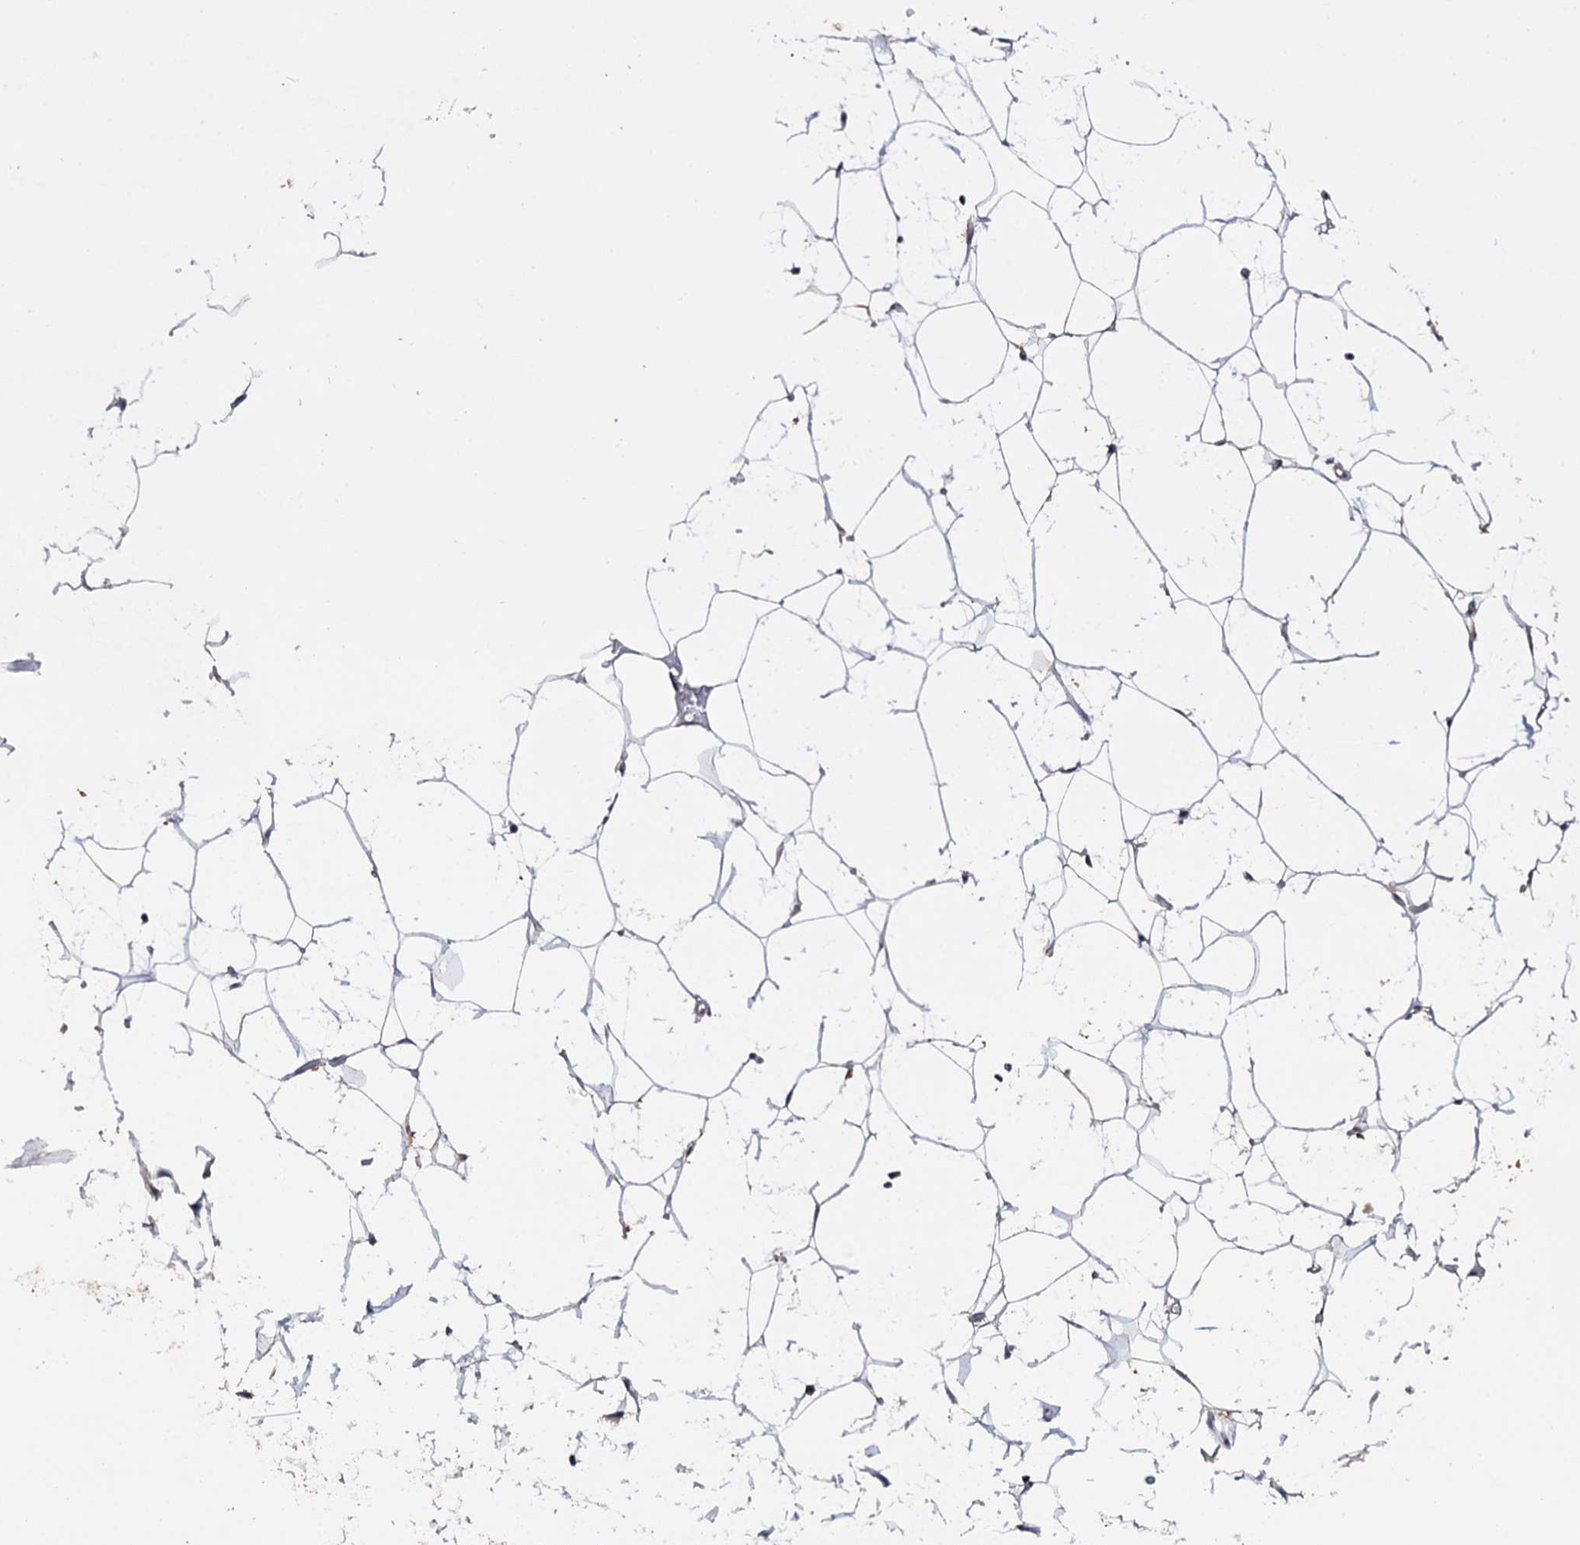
{"staining": {"intensity": "negative", "quantity": "none", "location": "none"}, "tissue": "adipose tissue", "cell_type": "Adipocytes", "image_type": "normal", "snomed": [{"axis": "morphology", "description": "Normal tissue, NOS"}, {"axis": "topography", "description": "Breast"}], "caption": "IHC of unremarkable adipose tissue demonstrates no expression in adipocytes.", "gene": "CRYL1", "patient": {"sex": "female", "age": 26}}